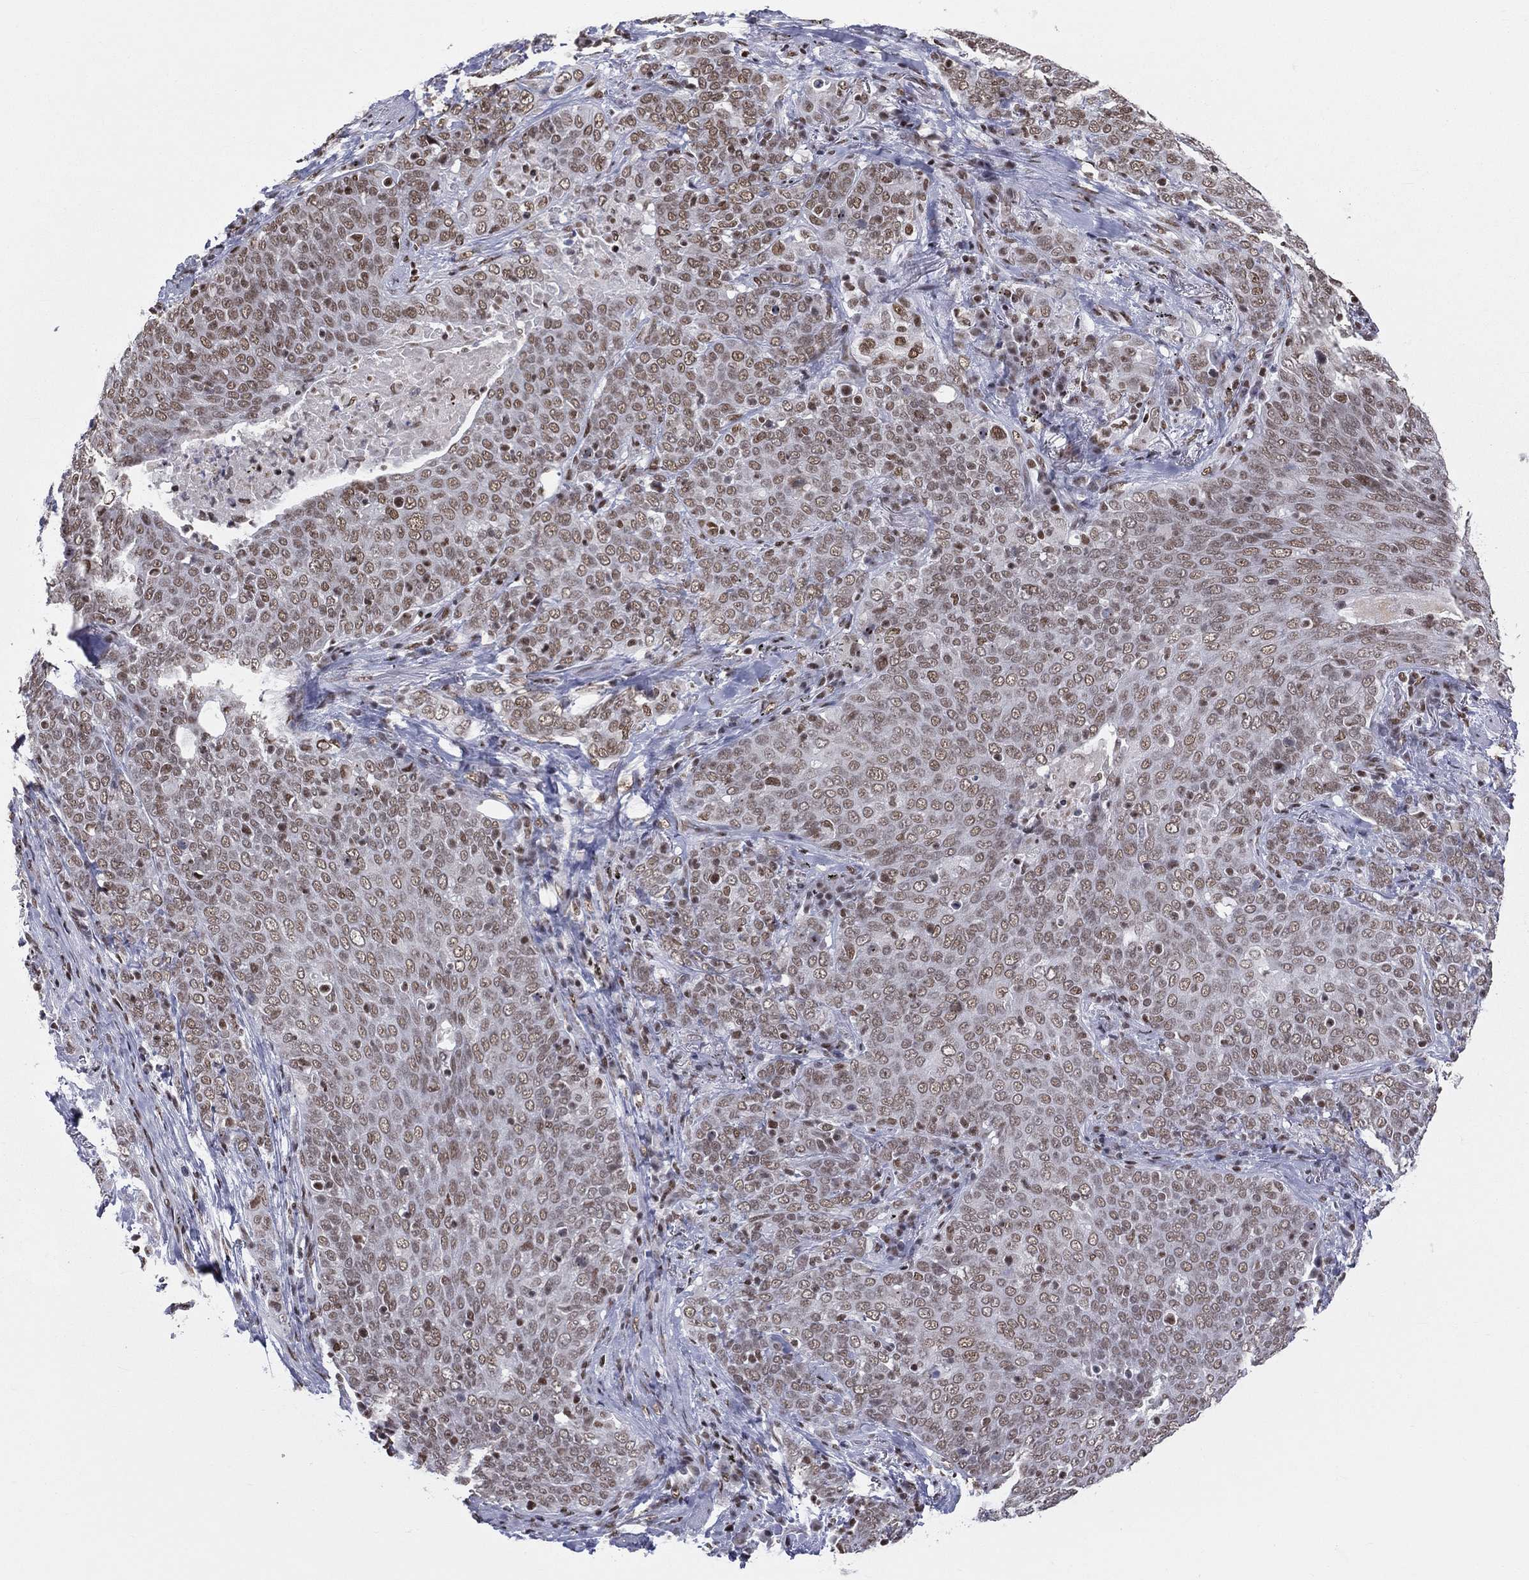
{"staining": {"intensity": "weak", "quantity": ">75%", "location": "nuclear"}, "tissue": "lung cancer", "cell_type": "Tumor cells", "image_type": "cancer", "snomed": [{"axis": "morphology", "description": "Squamous cell carcinoma, NOS"}, {"axis": "topography", "description": "Lung"}], "caption": "Immunohistochemistry of human lung cancer (squamous cell carcinoma) exhibits low levels of weak nuclear expression in about >75% of tumor cells.", "gene": "ZNF7", "patient": {"sex": "male", "age": 82}}